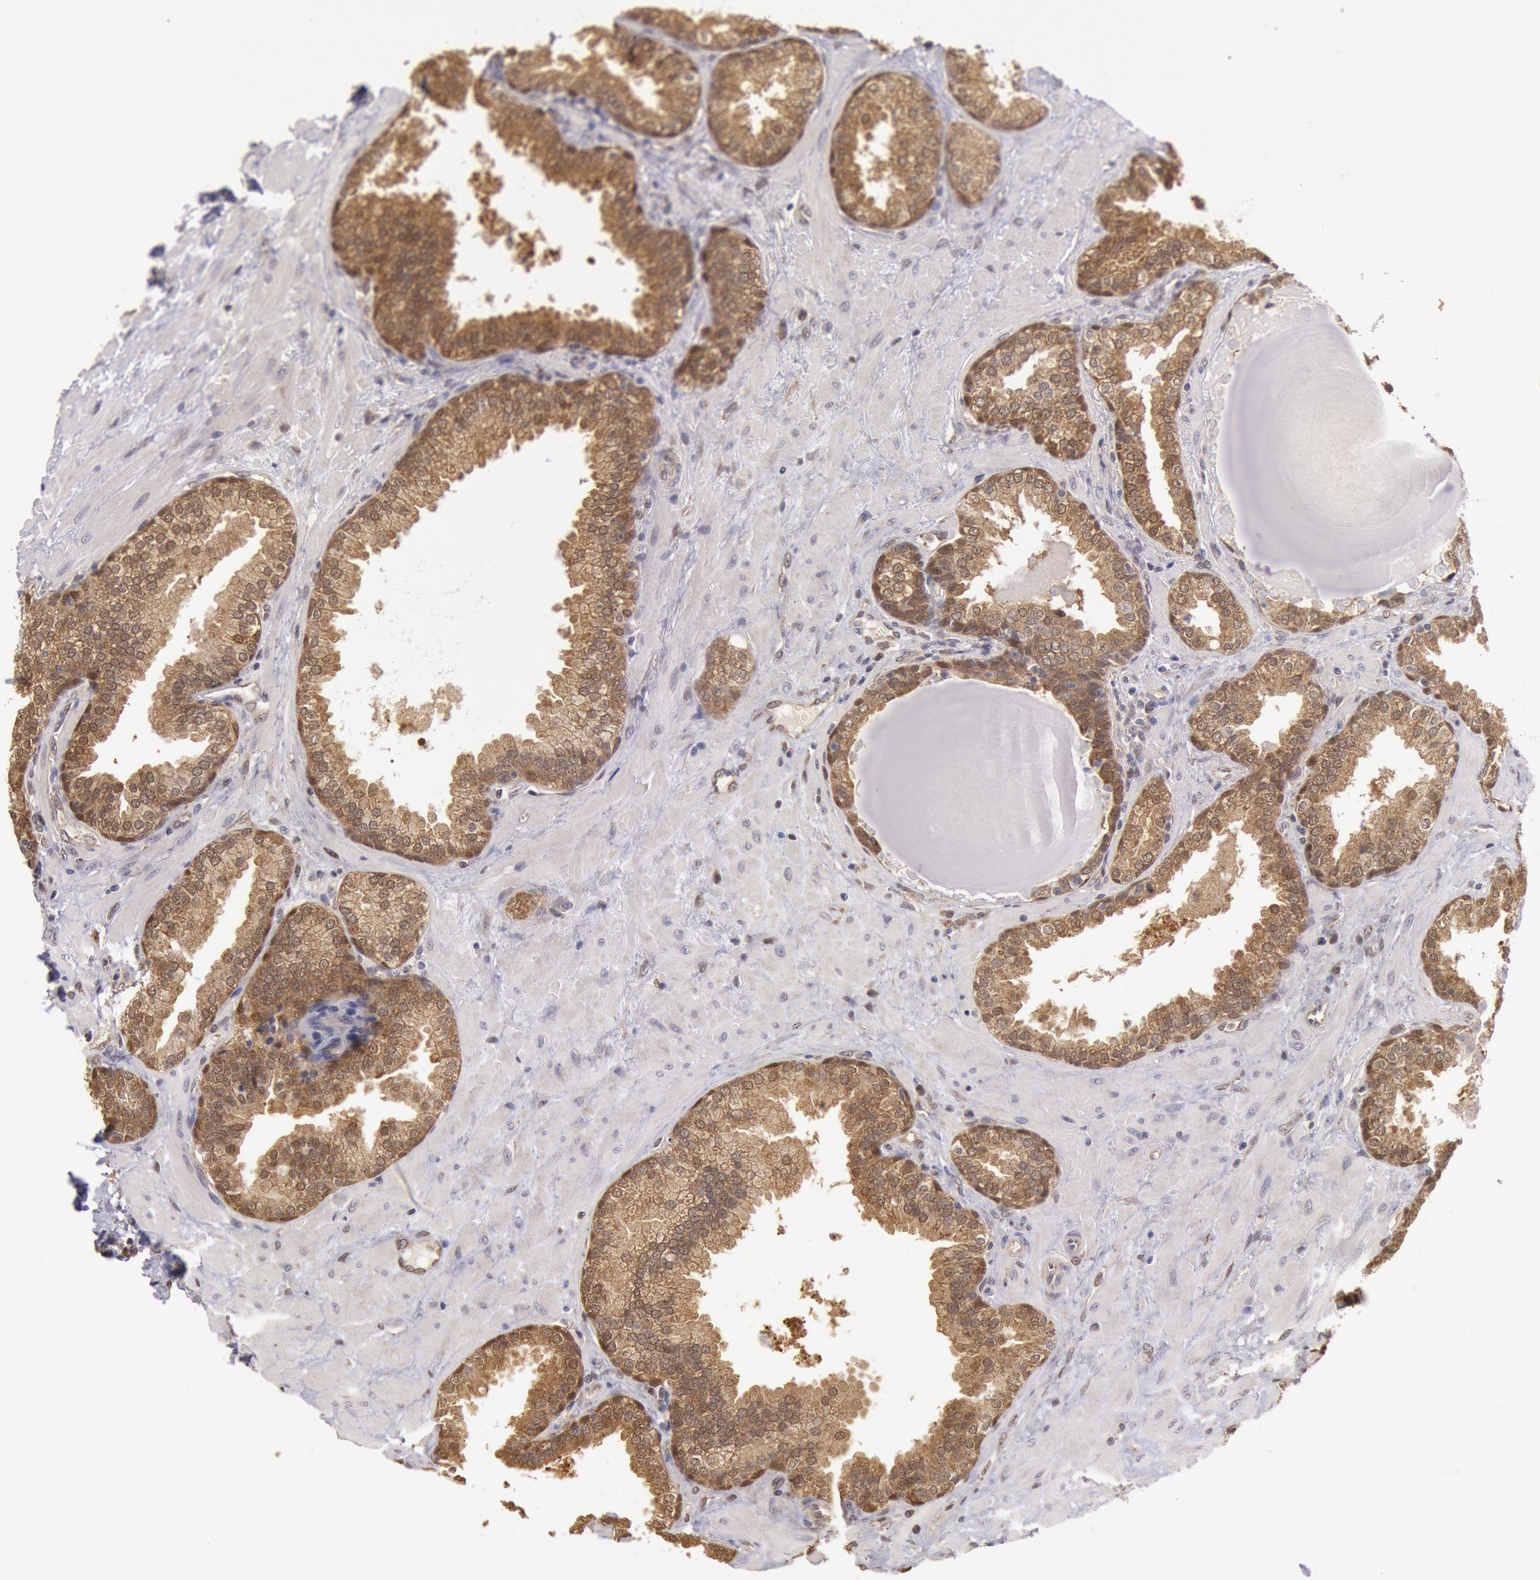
{"staining": {"intensity": "moderate", "quantity": ">75%", "location": "cytoplasmic/membranous"}, "tissue": "prostate", "cell_type": "Glandular cells", "image_type": "normal", "snomed": [{"axis": "morphology", "description": "Normal tissue, NOS"}, {"axis": "topography", "description": "Prostate"}], "caption": "IHC (DAB (3,3'-diaminobenzidine)) staining of unremarkable human prostate exhibits moderate cytoplasmic/membranous protein expression in approximately >75% of glandular cells.", "gene": "MPST", "patient": {"sex": "male", "age": 51}}